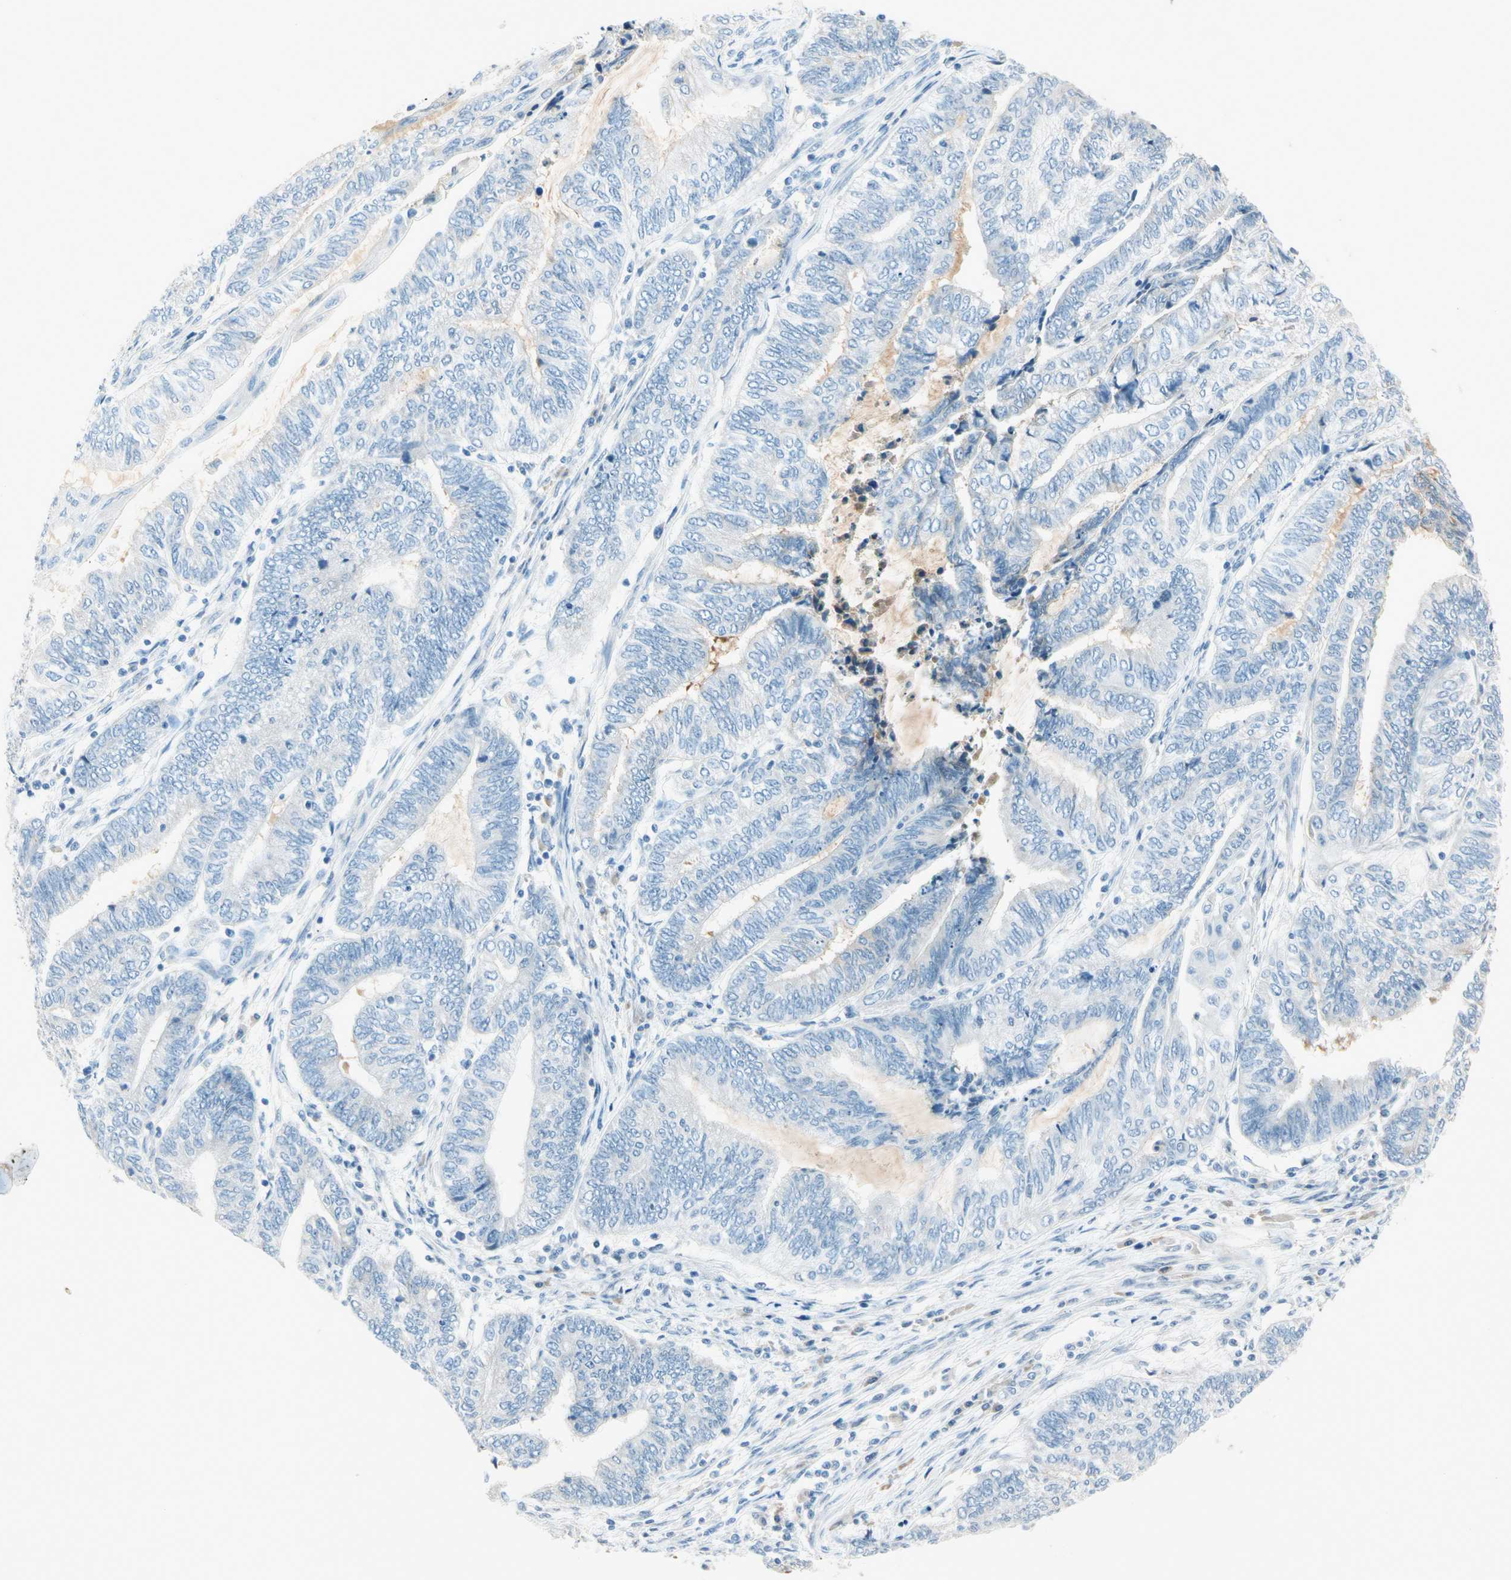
{"staining": {"intensity": "negative", "quantity": "none", "location": "none"}, "tissue": "endometrial cancer", "cell_type": "Tumor cells", "image_type": "cancer", "snomed": [{"axis": "morphology", "description": "Adenocarcinoma, NOS"}, {"axis": "topography", "description": "Uterus"}, {"axis": "topography", "description": "Endometrium"}], "caption": "Endometrial cancer stained for a protein using immunohistochemistry displays no expression tumor cells.", "gene": "SERPIND1", "patient": {"sex": "female", "age": 70}}